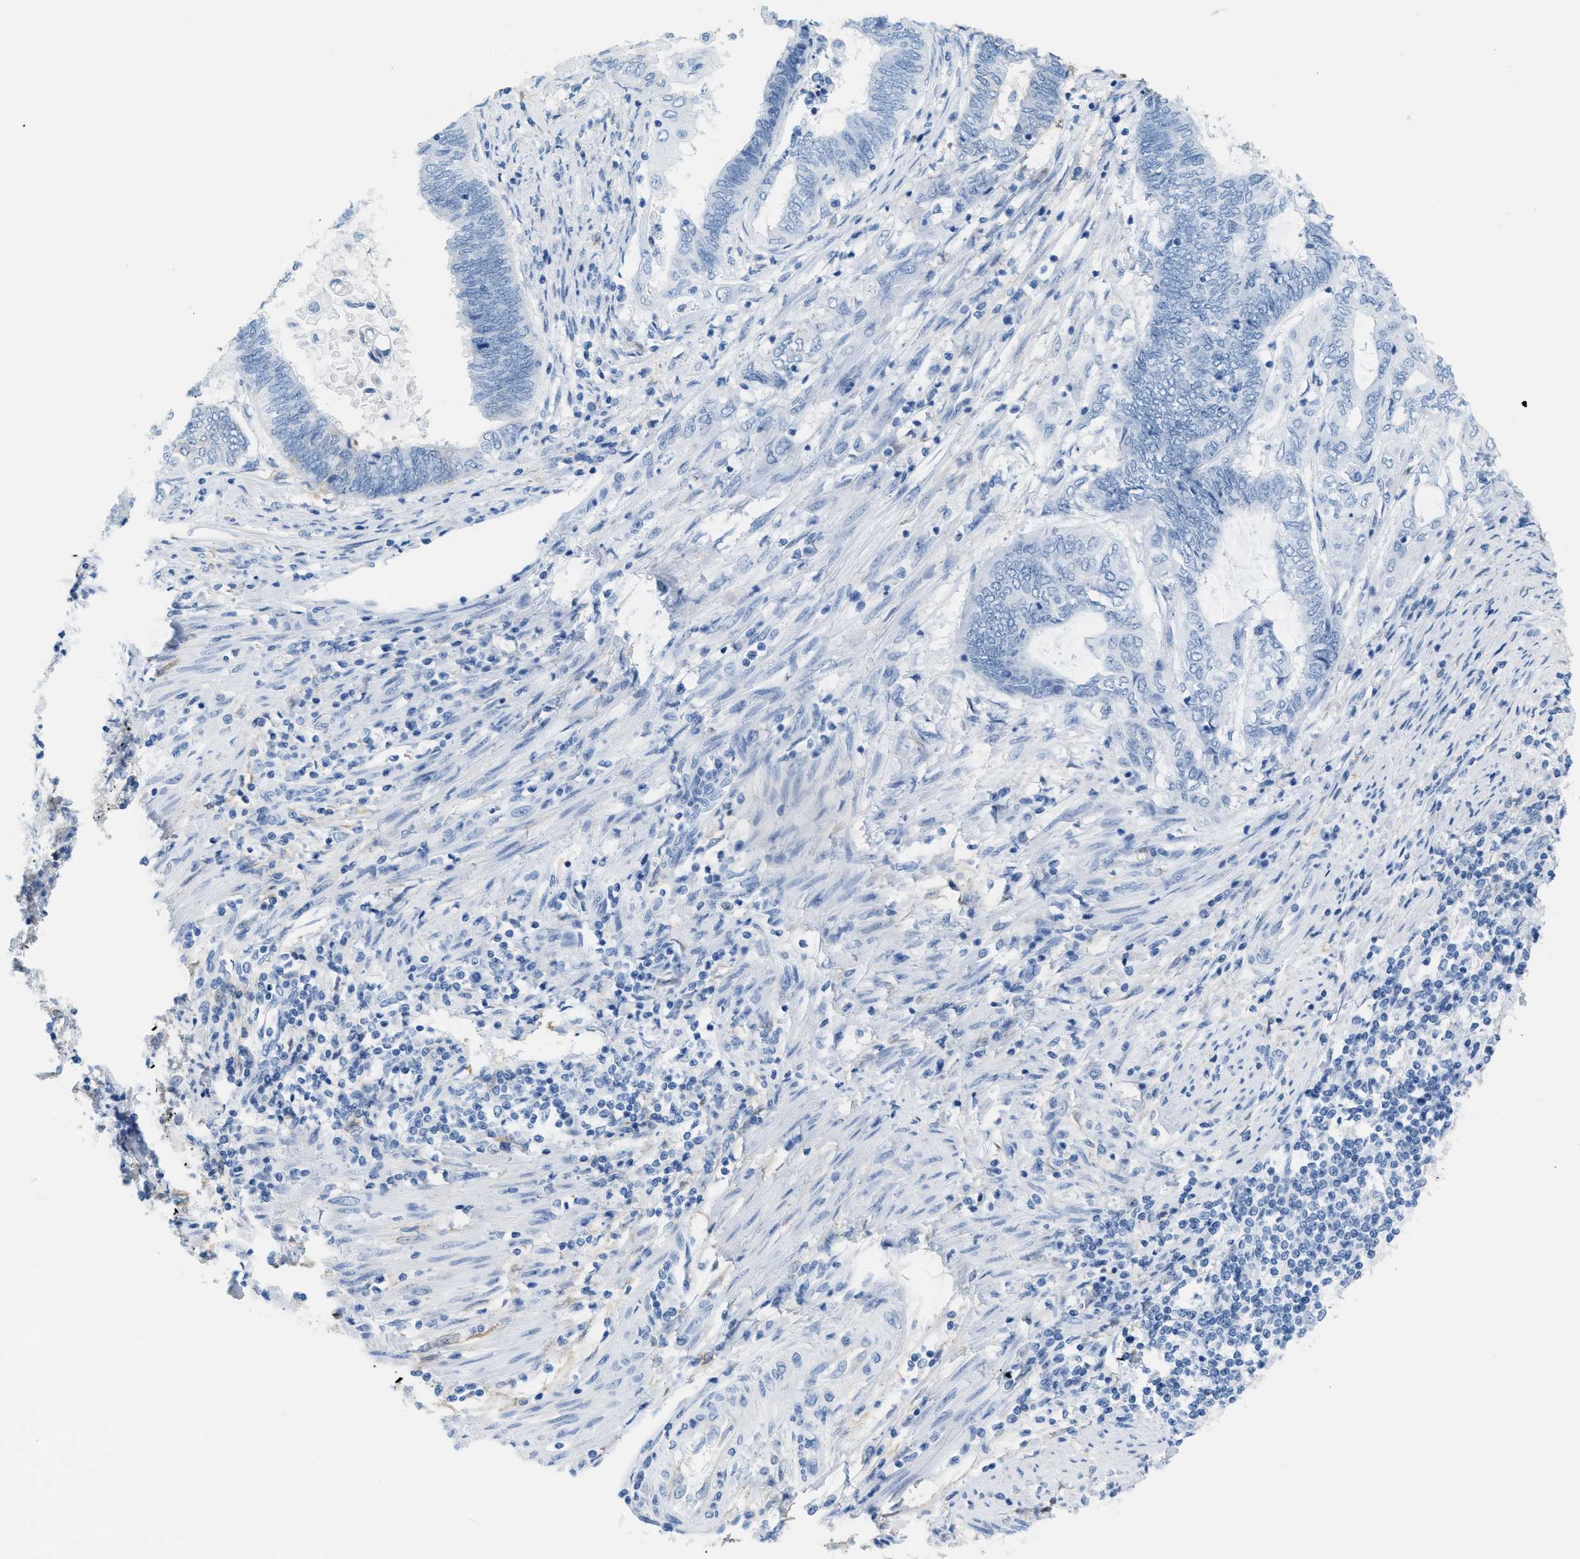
{"staining": {"intensity": "negative", "quantity": "none", "location": "none"}, "tissue": "endometrial cancer", "cell_type": "Tumor cells", "image_type": "cancer", "snomed": [{"axis": "morphology", "description": "Adenocarcinoma, NOS"}, {"axis": "topography", "description": "Uterus"}, {"axis": "topography", "description": "Endometrium"}], "caption": "A photomicrograph of endometrial adenocarcinoma stained for a protein shows no brown staining in tumor cells.", "gene": "ASGR1", "patient": {"sex": "female", "age": 70}}